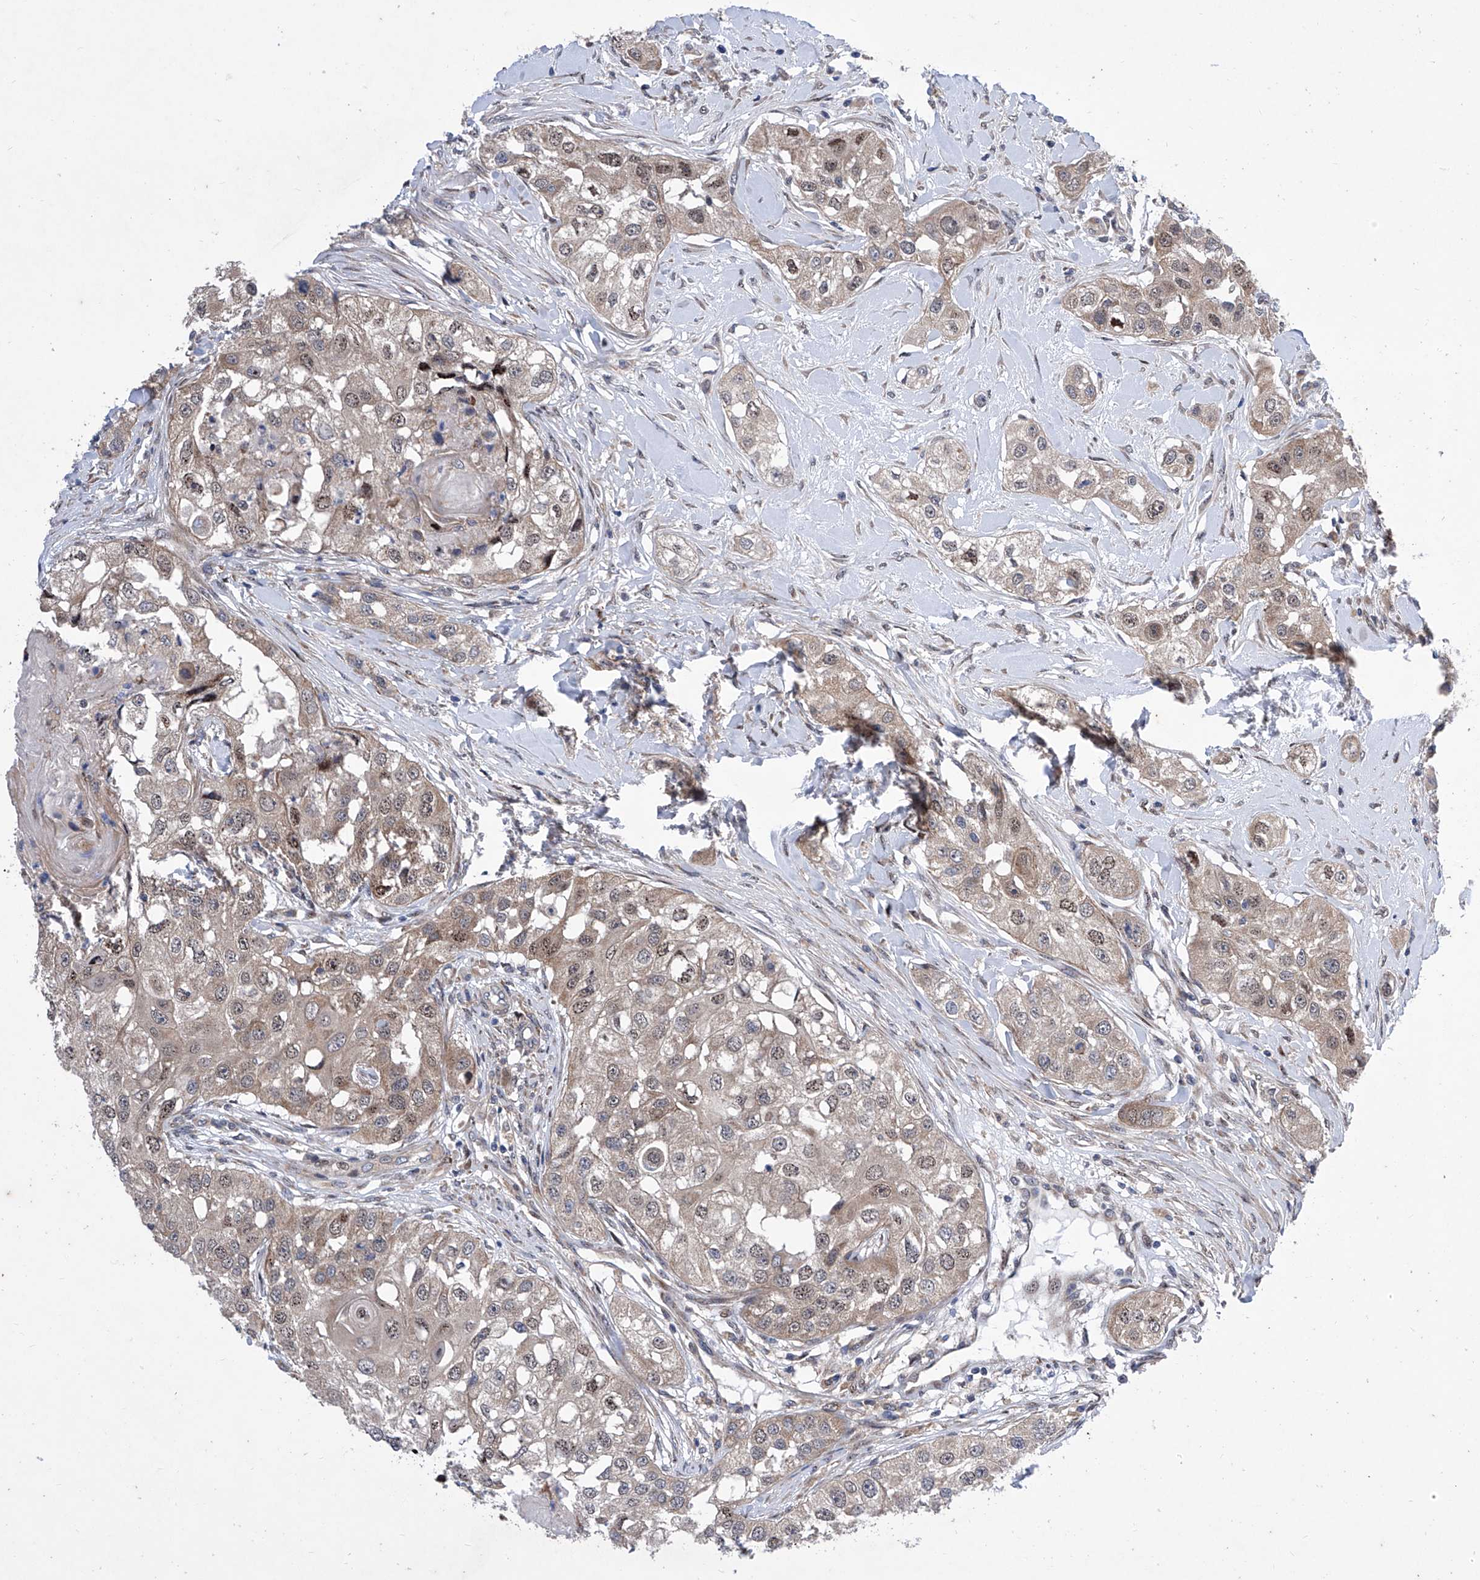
{"staining": {"intensity": "weak", "quantity": ">75%", "location": "cytoplasmic/membranous,nuclear"}, "tissue": "head and neck cancer", "cell_type": "Tumor cells", "image_type": "cancer", "snomed": [{"axis": "morphology", "description": "Normal tissue, NOS"}, {"axis": "morphology", "description": "Squamous cell carcinoma, NOS"}, {"axis": "topography", "description": "Skeletal muscle"}, {"axis": "topography", "description": "Head-Neck"}], "caption": "This is a photomicrograph of immunohistochemistry staining of head and neck squamous cell carcinoma, which shows weak staining in the cytoplasmic/membranous and nuclear of tumor cells.", "gene": "KTI12", "patient": {"sex": "male", "age": 51}}